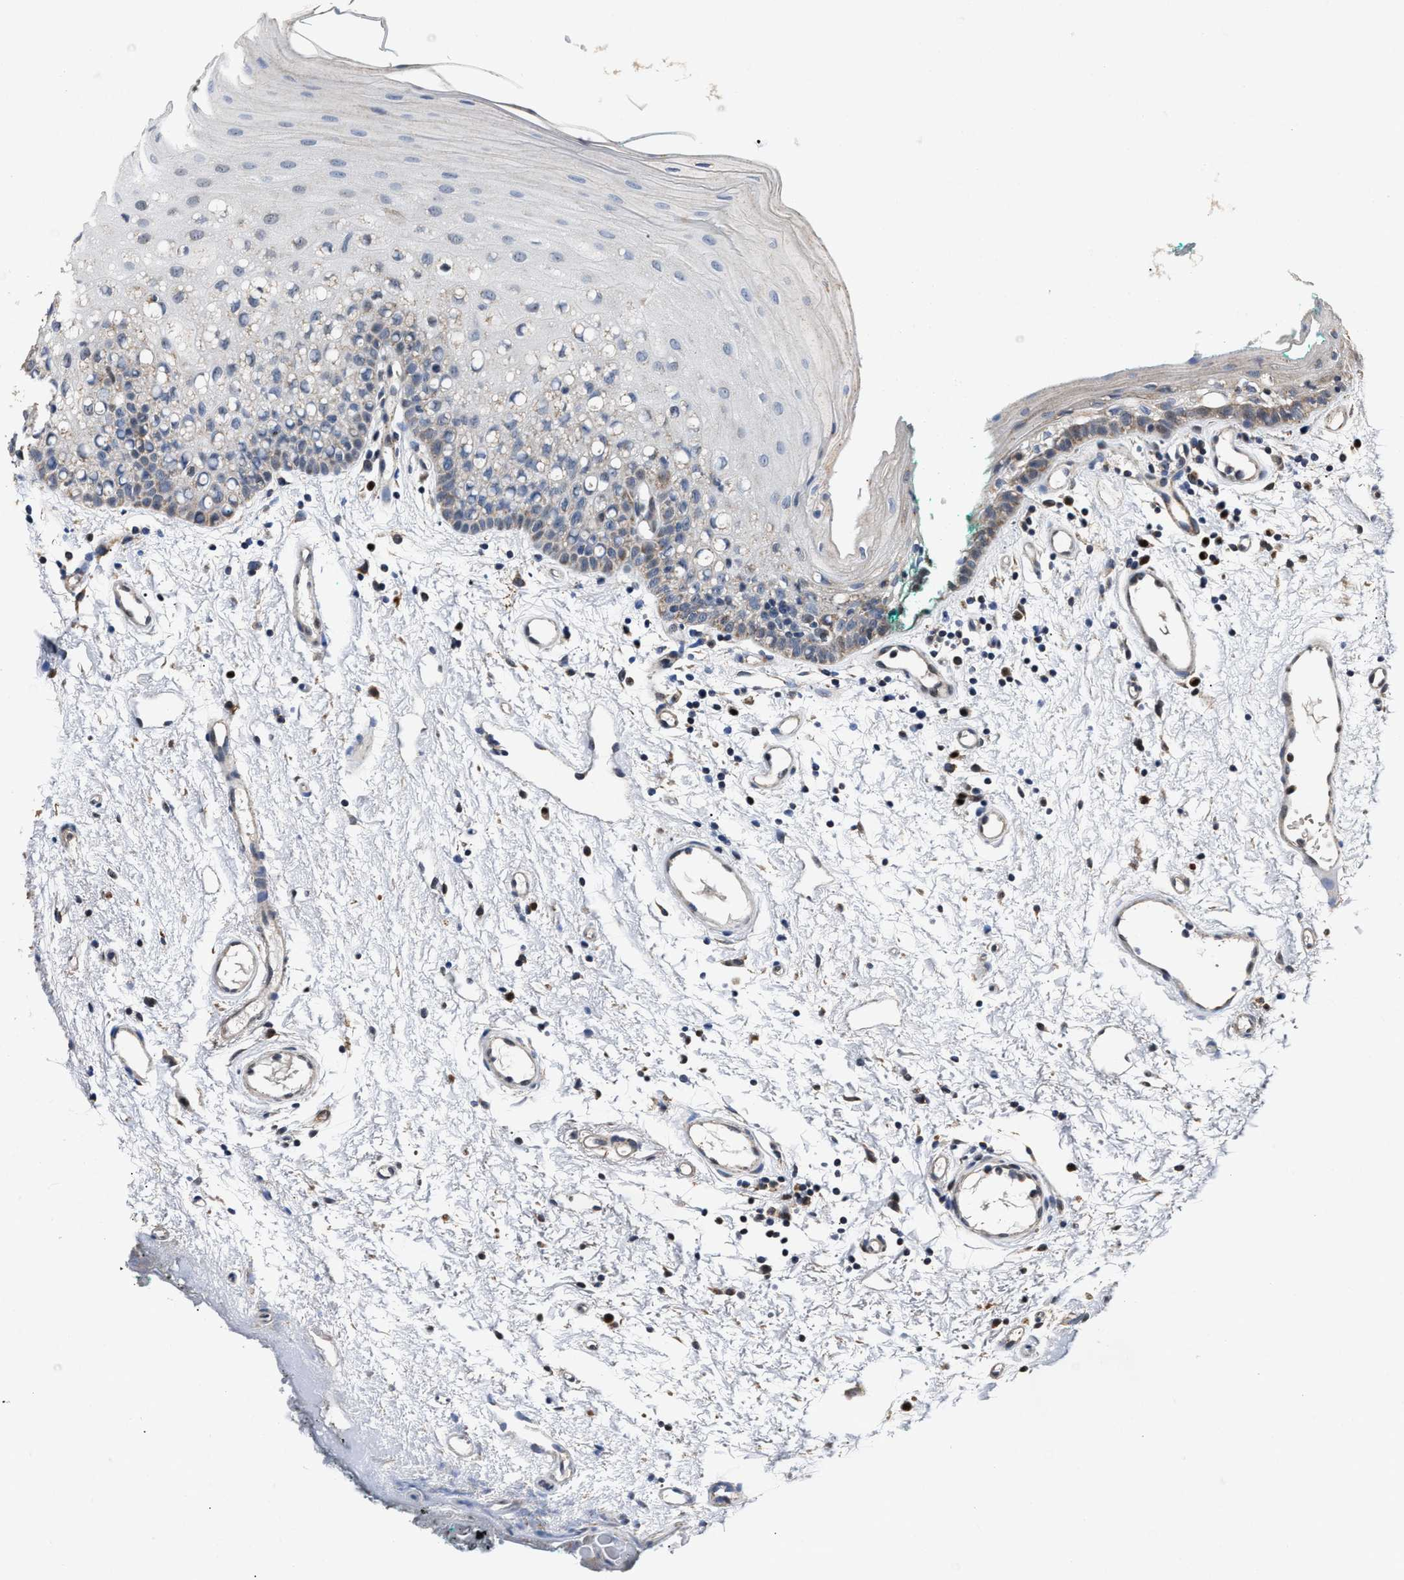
{"staining": {"intensity": "weak", "quantity": "<25%", "location": "cytoplasmic/membranous"}, "tissue": "oral mucosa", "cell_type": "Squamous epithelial cells", "image_type": "normal", "snomed": [{"axis": "morphology", "description": "Normal tissue, NOS"}, {"axis": "morphology", "description": "Squamous cell carcinoma, NOS"}, {"axis": "topography", "description": "Oral tissue"}, {"axis": "topography", "description": "Salivary gland"}, {"axis": "topography", "description": "Head-Neck"}], "caption": "Protein analysis of normal oral mucosa exhibits no significant staining in squamous epithelial cells. The staining is performed using DAB (3,3'-diaminobenzidine) brown chromogen with nuclei counter-stained in using hematoxylin.", "gene": "NSUN5", "patient": {"sex": "female", "age": 62}}